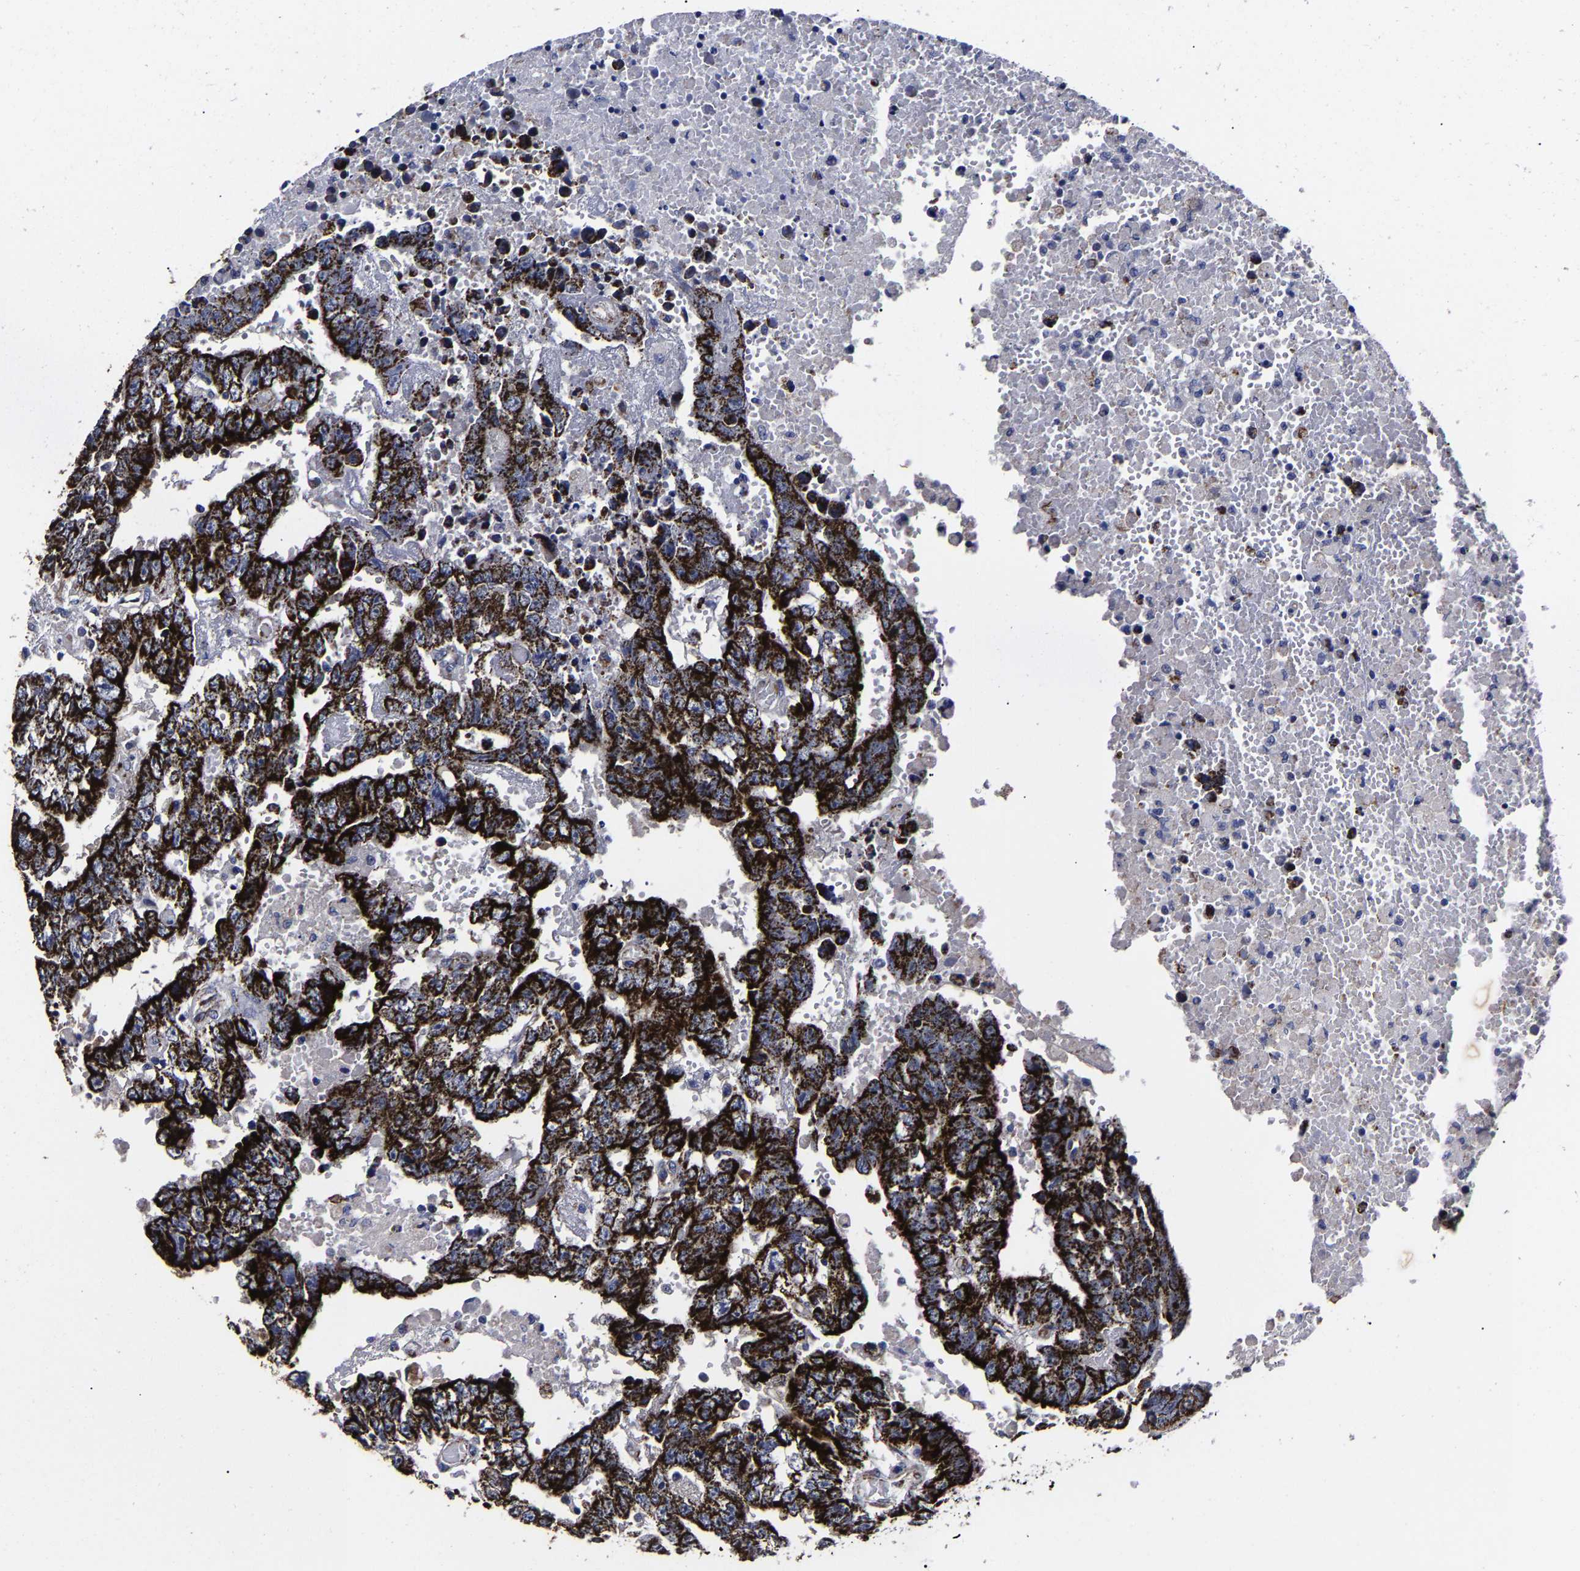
{"staining": {"intensity": "strong", "quantity": ">75%", "location": "cytoplasmic/membranous"}, "tissue": "testis cancer", "cell_type": "Tumor cells", "image_type": "cancer", "snomed": [{"axis": "morphology", "description": "Carcinoma, Embryonal, NOS"}, {"axis": "topography", "description": "Testis"}], "caption": "A brown stain labels strong cytoplasmic/membranous positivity of a protein in embryonal carcinoma (testis) tumor cells.", "gene": "AASS", "patient": {"sex": "male", "age": 25}}